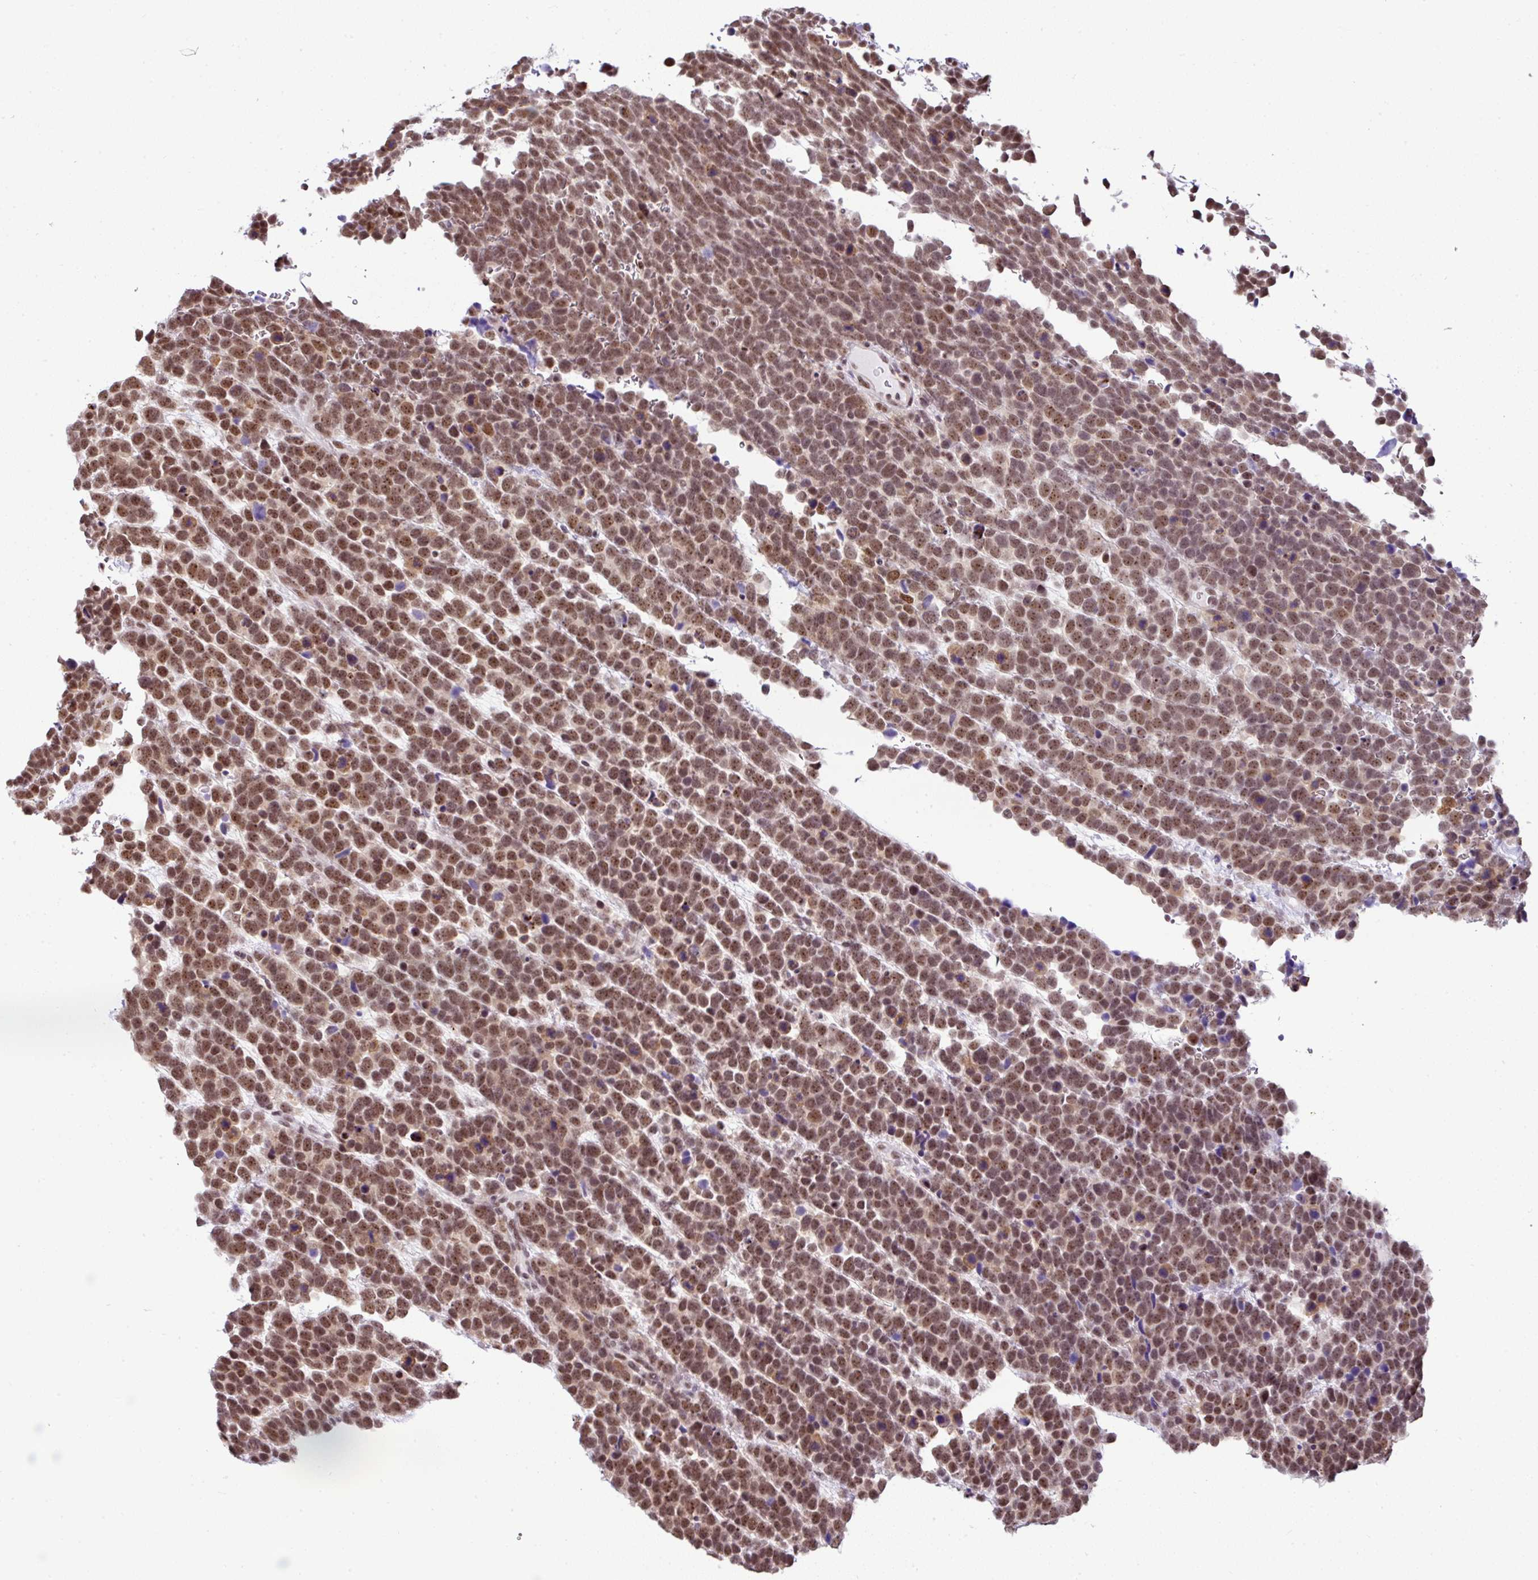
{"staining": {"intensity": "moderate", "quantity": ">75%", "location": "nuclear"}, "tissue": "urothelial cancer", "cell_type": "Tumor cells", "image_type": "cancer", "snomed": [{"axis": "morphology", "description": "Urothelial carcinoma, High grade"}, {"axis": "topography", "description": "Urinary bladder"}], "caption": "Immunohistochemistry of human urothelial carcinoma (high-grade) reveals medium levels of moderate nuclear positivity in about >75% of tumor cells.", "gene": "PTPN2", "patient": {"sex": "female", "age": 82}}